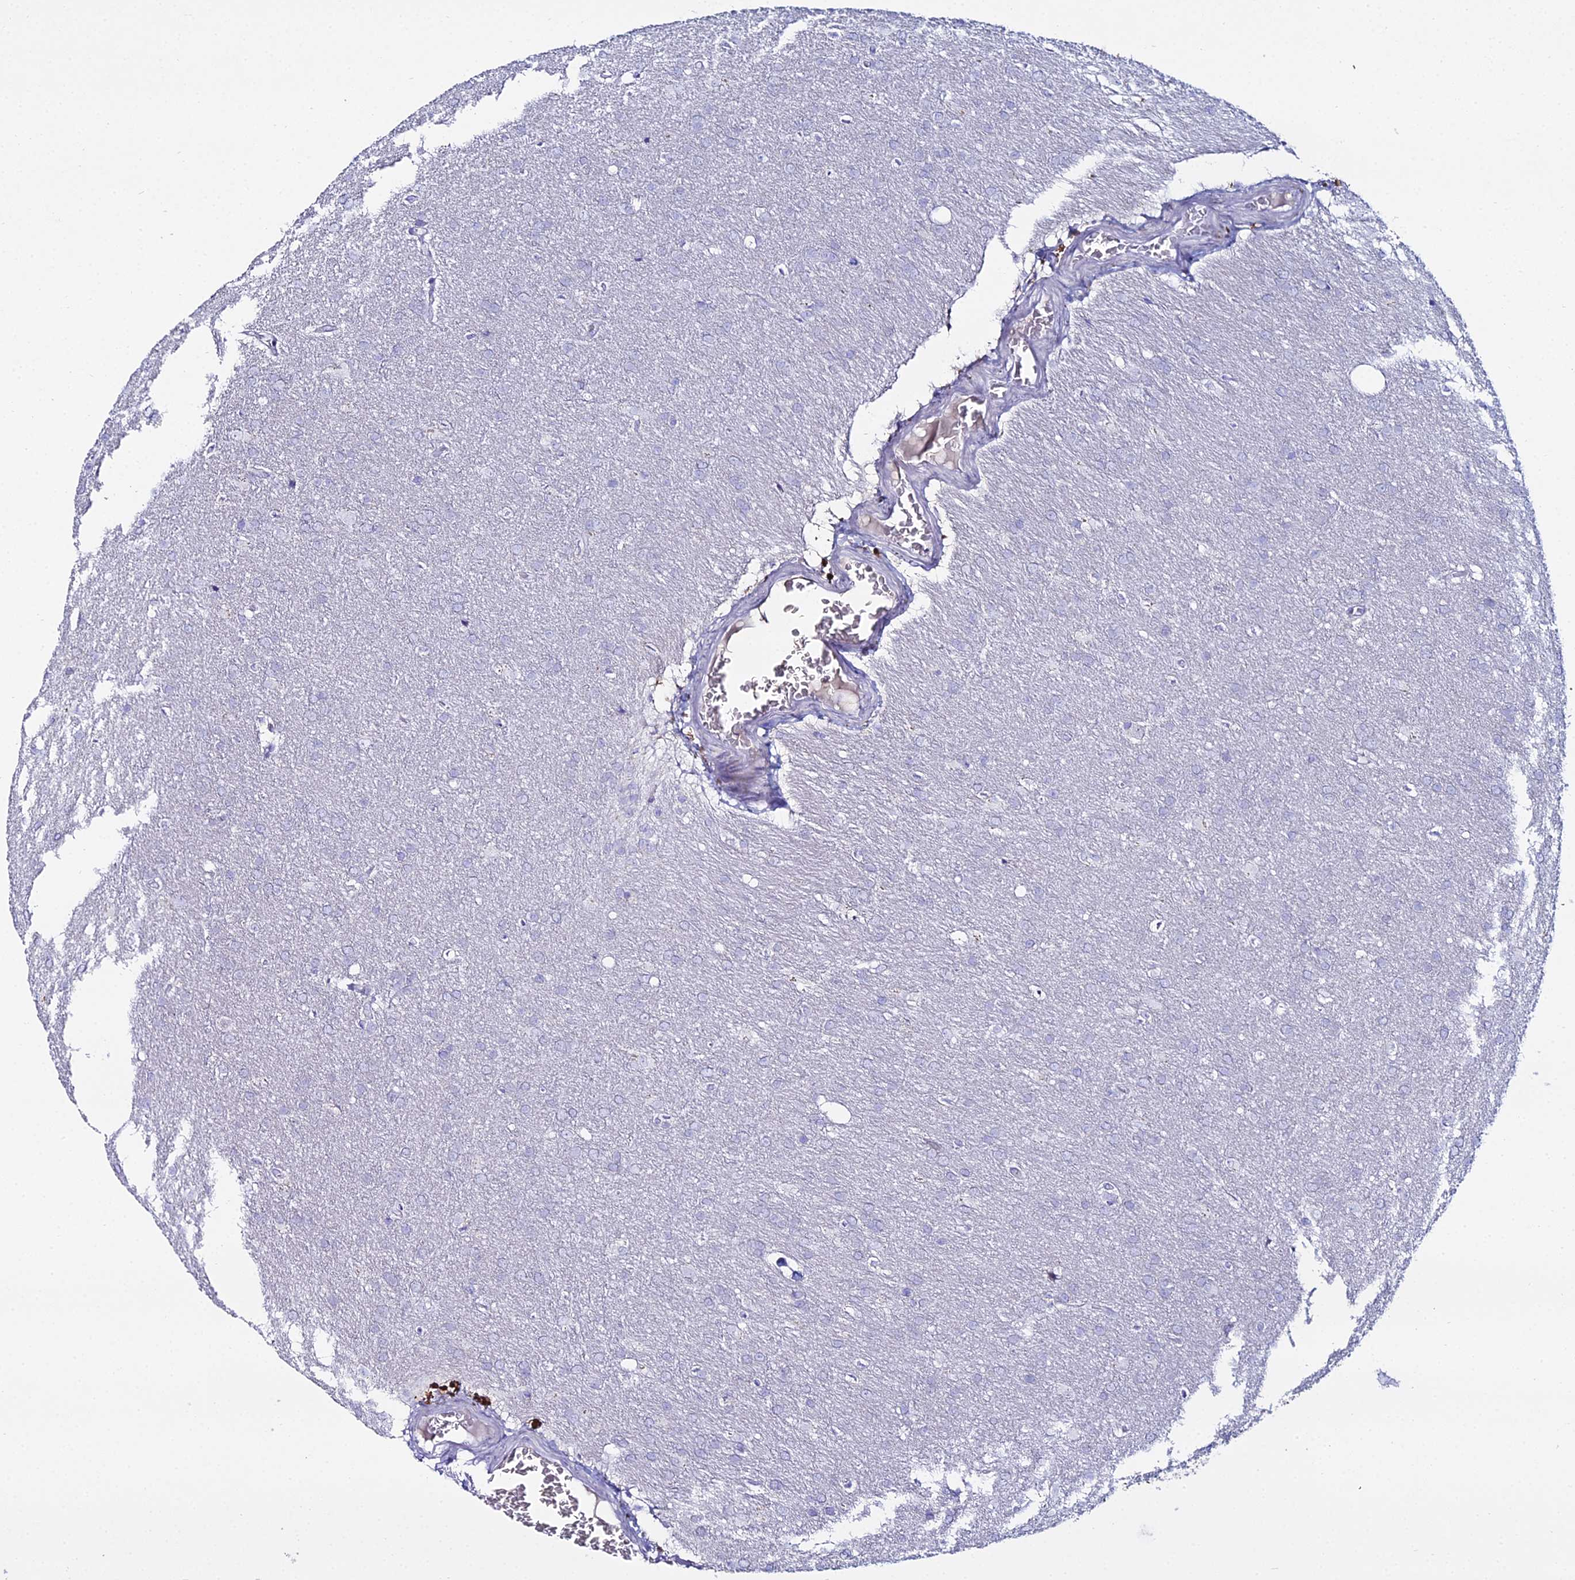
{"staining": {"intensity": "negative", "quantity": "none", "location": "none"}, "tissue": "glioma", "cell_type": "Tumor cells", "image_type": "cancer", "snomed": [{"axis": "morphology", "description": "Glioma, malignant, Low grade"}, {"axis": "topography", "description": "Brain"}], "caption": "A high-resolution micrograph shows immunohistochemistry staining of malignant low-grade glioma, which shows no significant positivity in tumor cells.", "gene": "DHX34", "patient": {"sex": "female", "age": 32}}